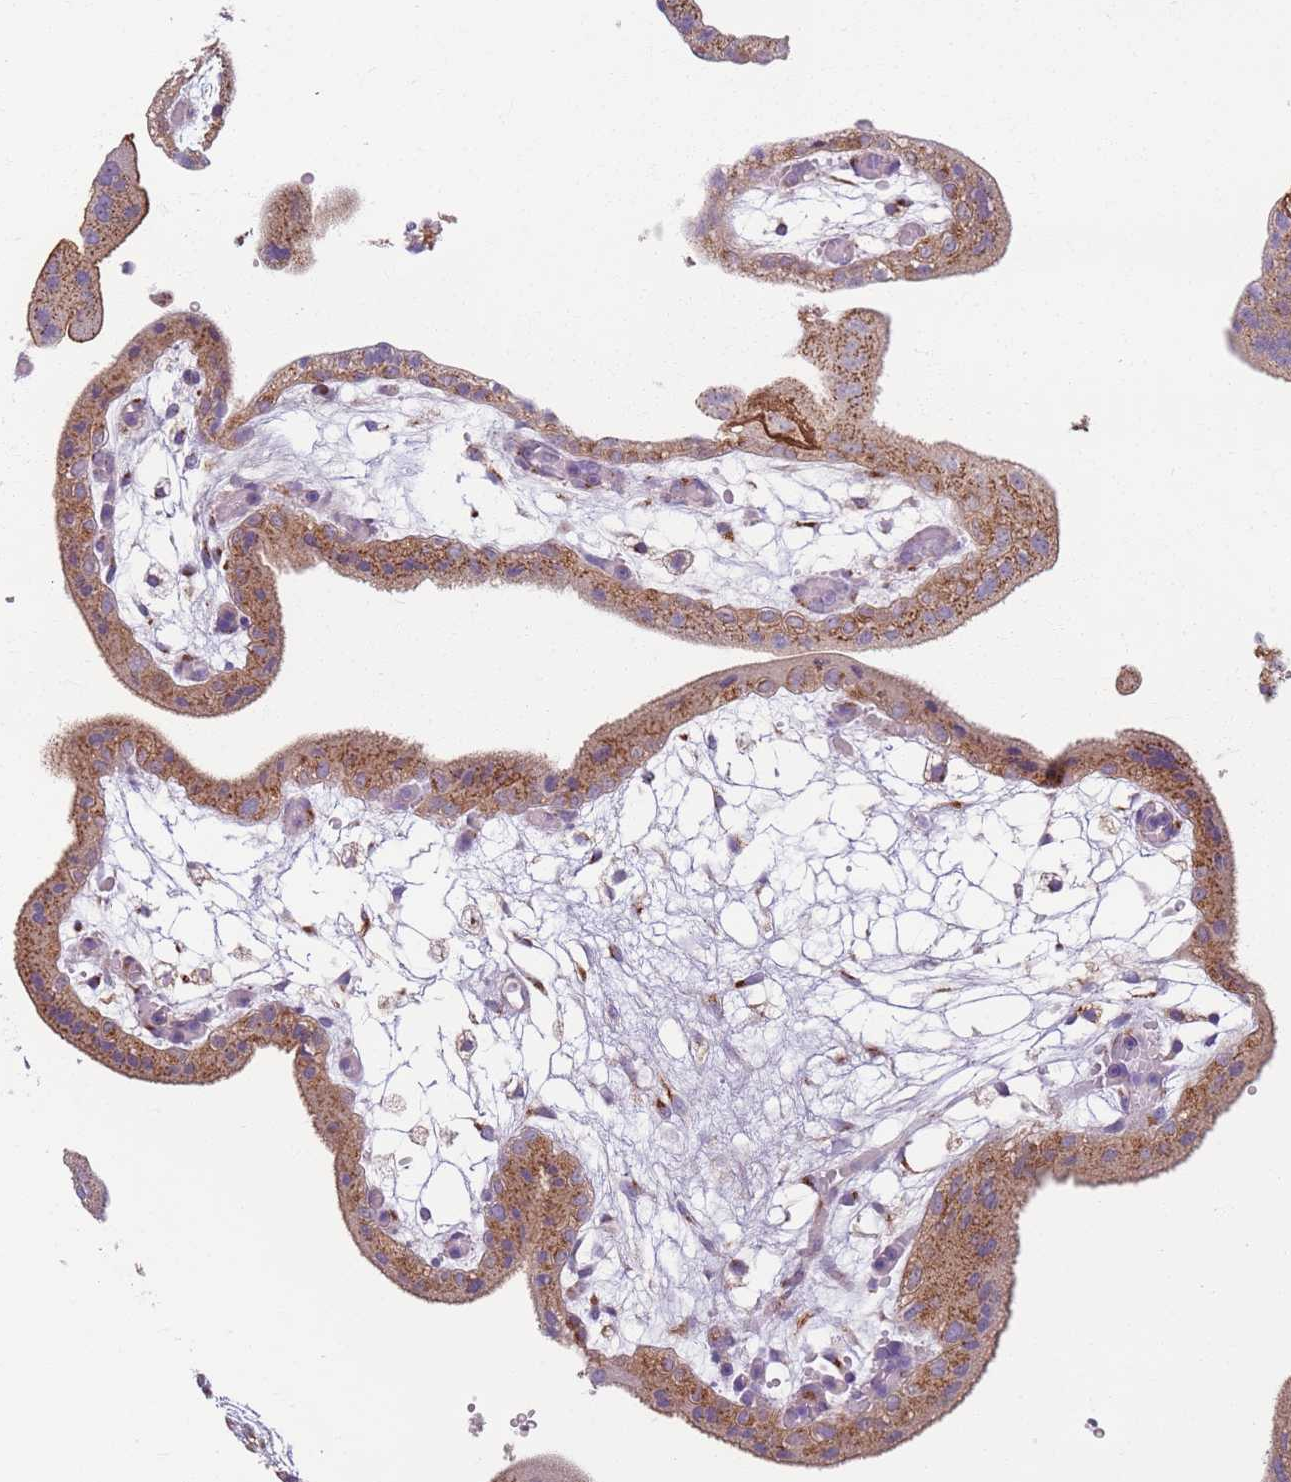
{"staining": {"intensity": "strong", "quantity": "25%-75%", "location": "cytoplasmic/membranous"}, "tissue": "placenta", "cell_type": "Decidual cells", "image_type": "normal", "snomed": [{"axis": "morphology", "description": "Normal tissue, NOS"}, {"axis": "topography", "description": "Placenta"}], "caption": "A brown stain shows strong cytoplasmic/membranous positivity of a protein in decidual cells of benign human placenta.", "gene": "AKTIP", "patient": {"sex": "female", "age": 18}}